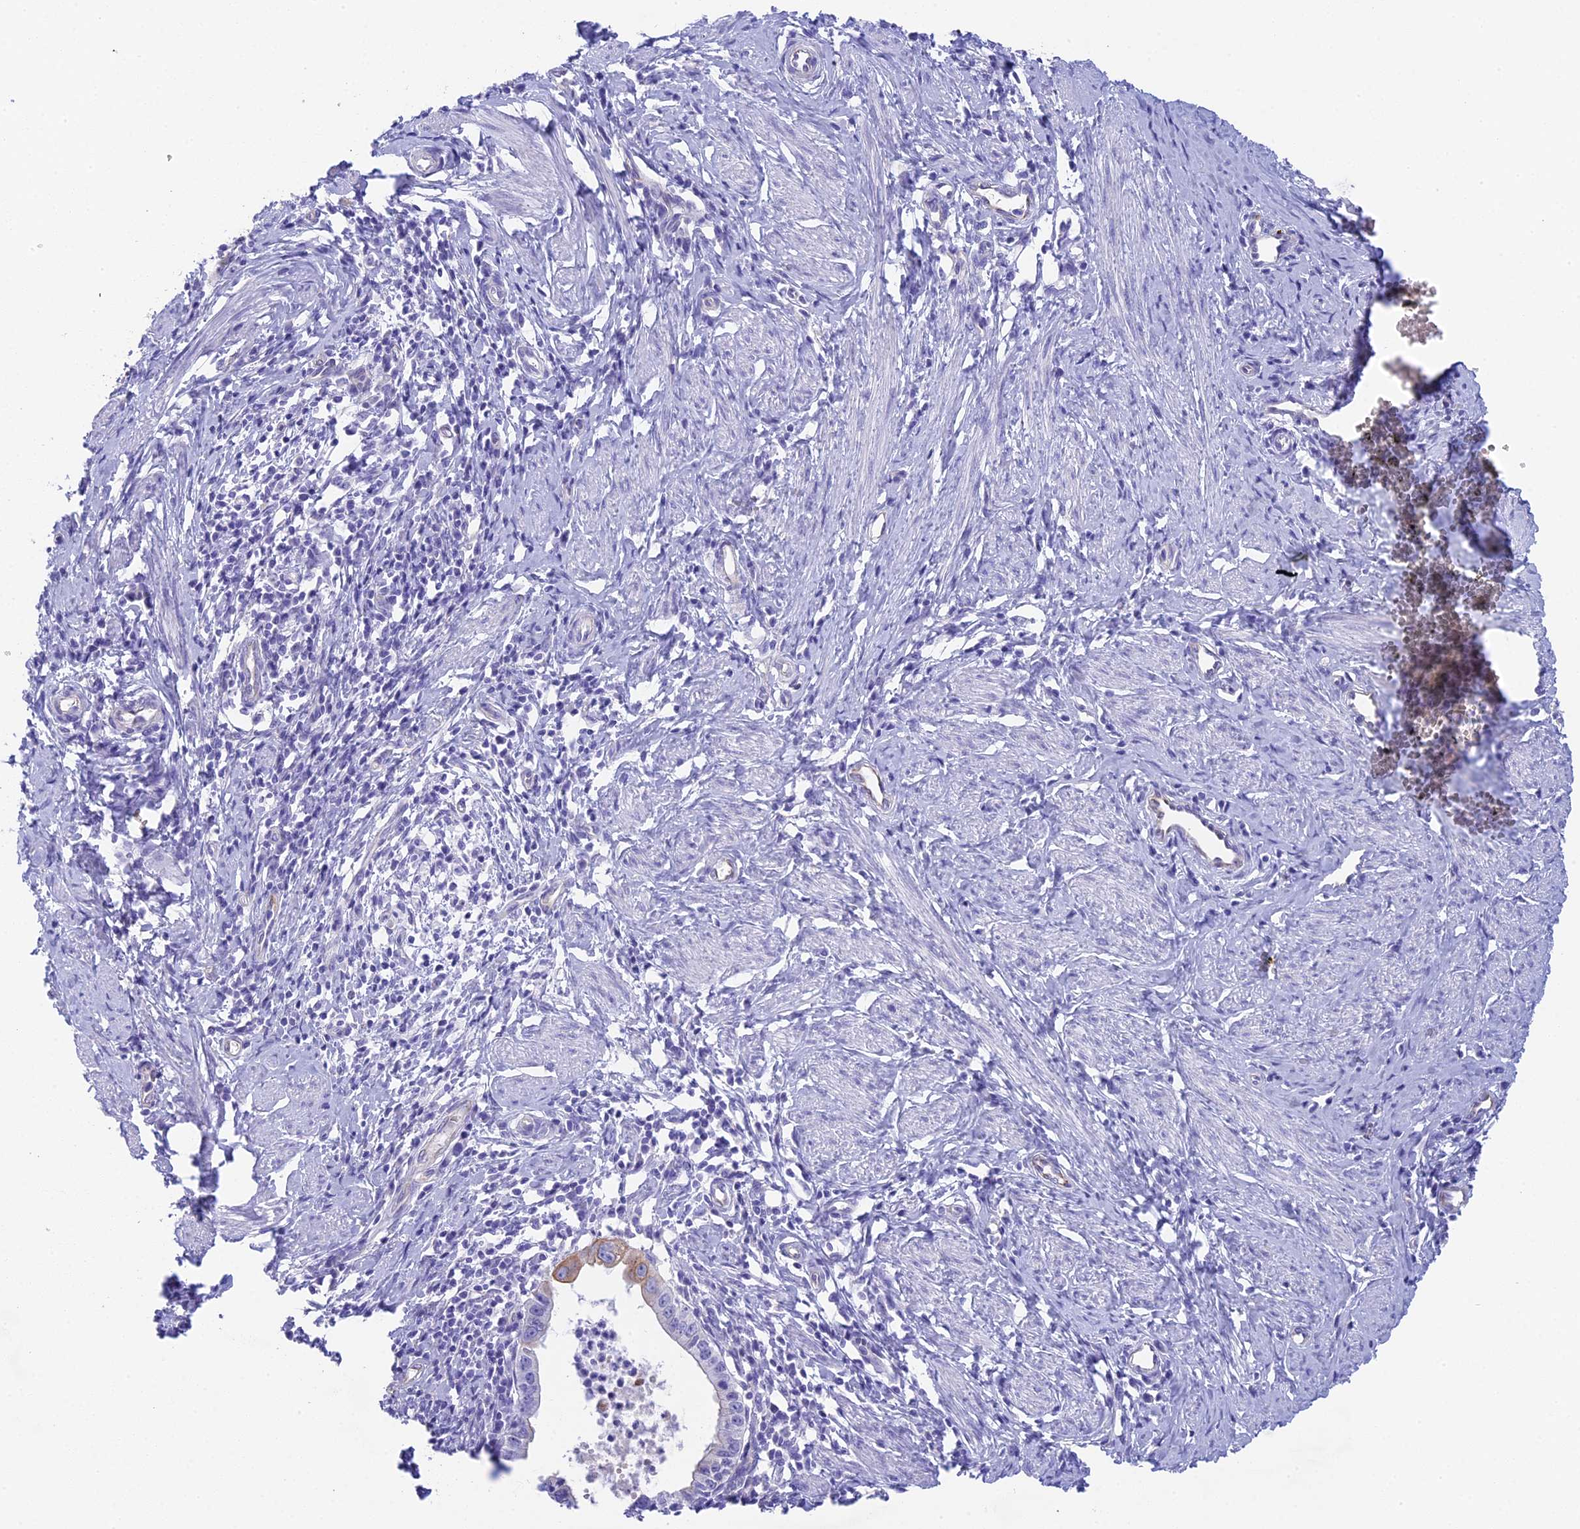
{"staining": {"intensity": "weak", "quantity": "<25%", "location": "cytoplasmic/membranous"}, "tissue": "cervical cancer", "cell_type": "Tumor cells", "image_type": "cancer", "snomed": [{"axis": "morphology", "description": "Adenocarcinoma, NOS"}, {"axis": "topography", "description": "Cervix"}], "caption": "IHC image of human adenocarcinoma (cervical) stained for a protein (brown), which demonstrates no positivity in tumor cells. (Immunohistochemistry, brightfield microscopy, high magnification).", "gene": "TACSTD2", "patient": {"sex": "female", "age": 36}}